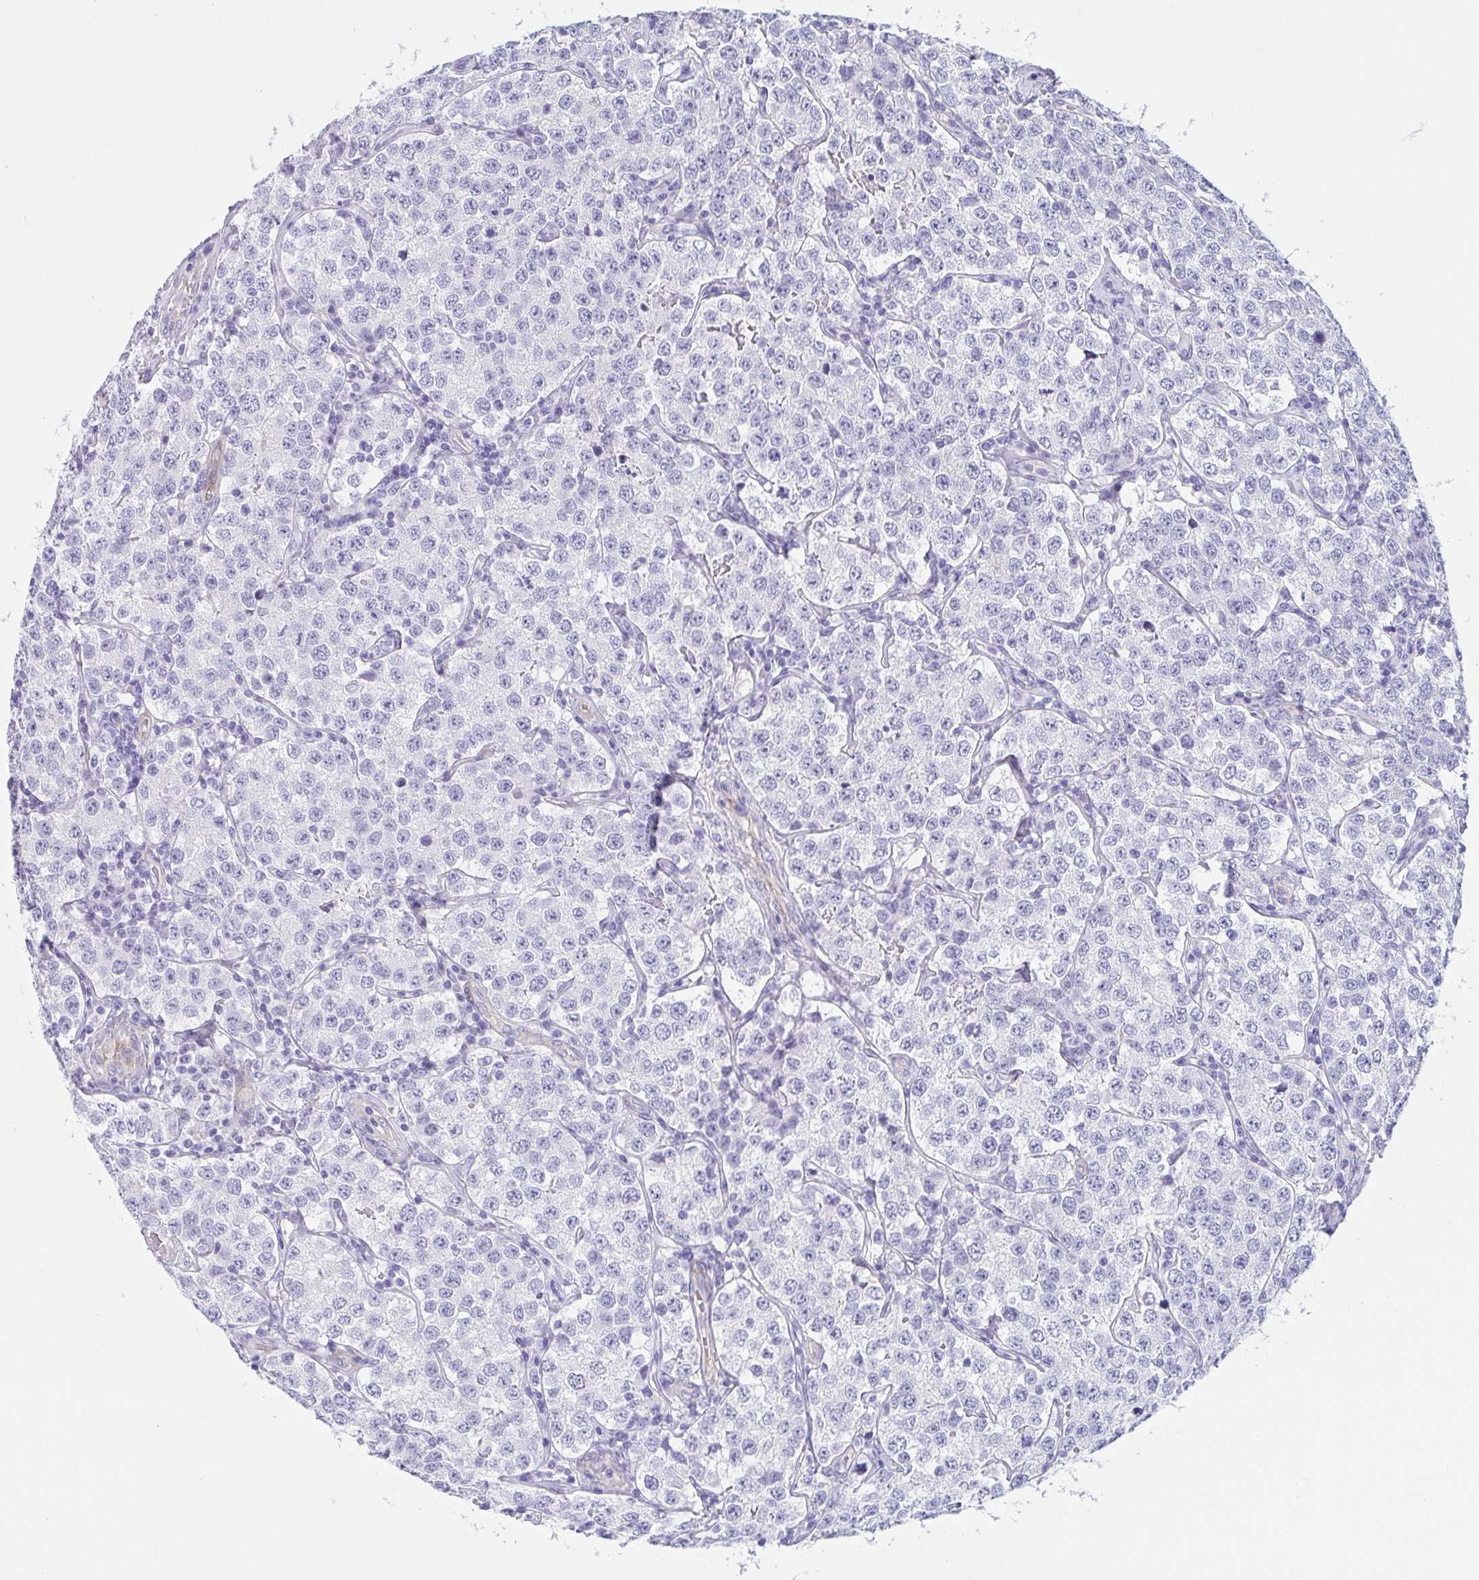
{"staining": {"intensity": "negative", "quantity": "none", "location": "none"}, "tissue": "testis cancer", "cell_type": "Tumor cells", "image_type": "cancer", "snomed": [{"axis": "morphology", "description": "Seminoma, NOS"}, {"axis": "topography", "description": "Testis"}], "caption": "High power microscopy image of an immunohistochemistry micrograph of testis cancer (seminoma), revealing no significant staining in tumor cells. (Brightfield microscopy of DAB IHC at high magnification).", "gene": "DYNC1I1", "patient": {"sex": "male", "age": 34}}